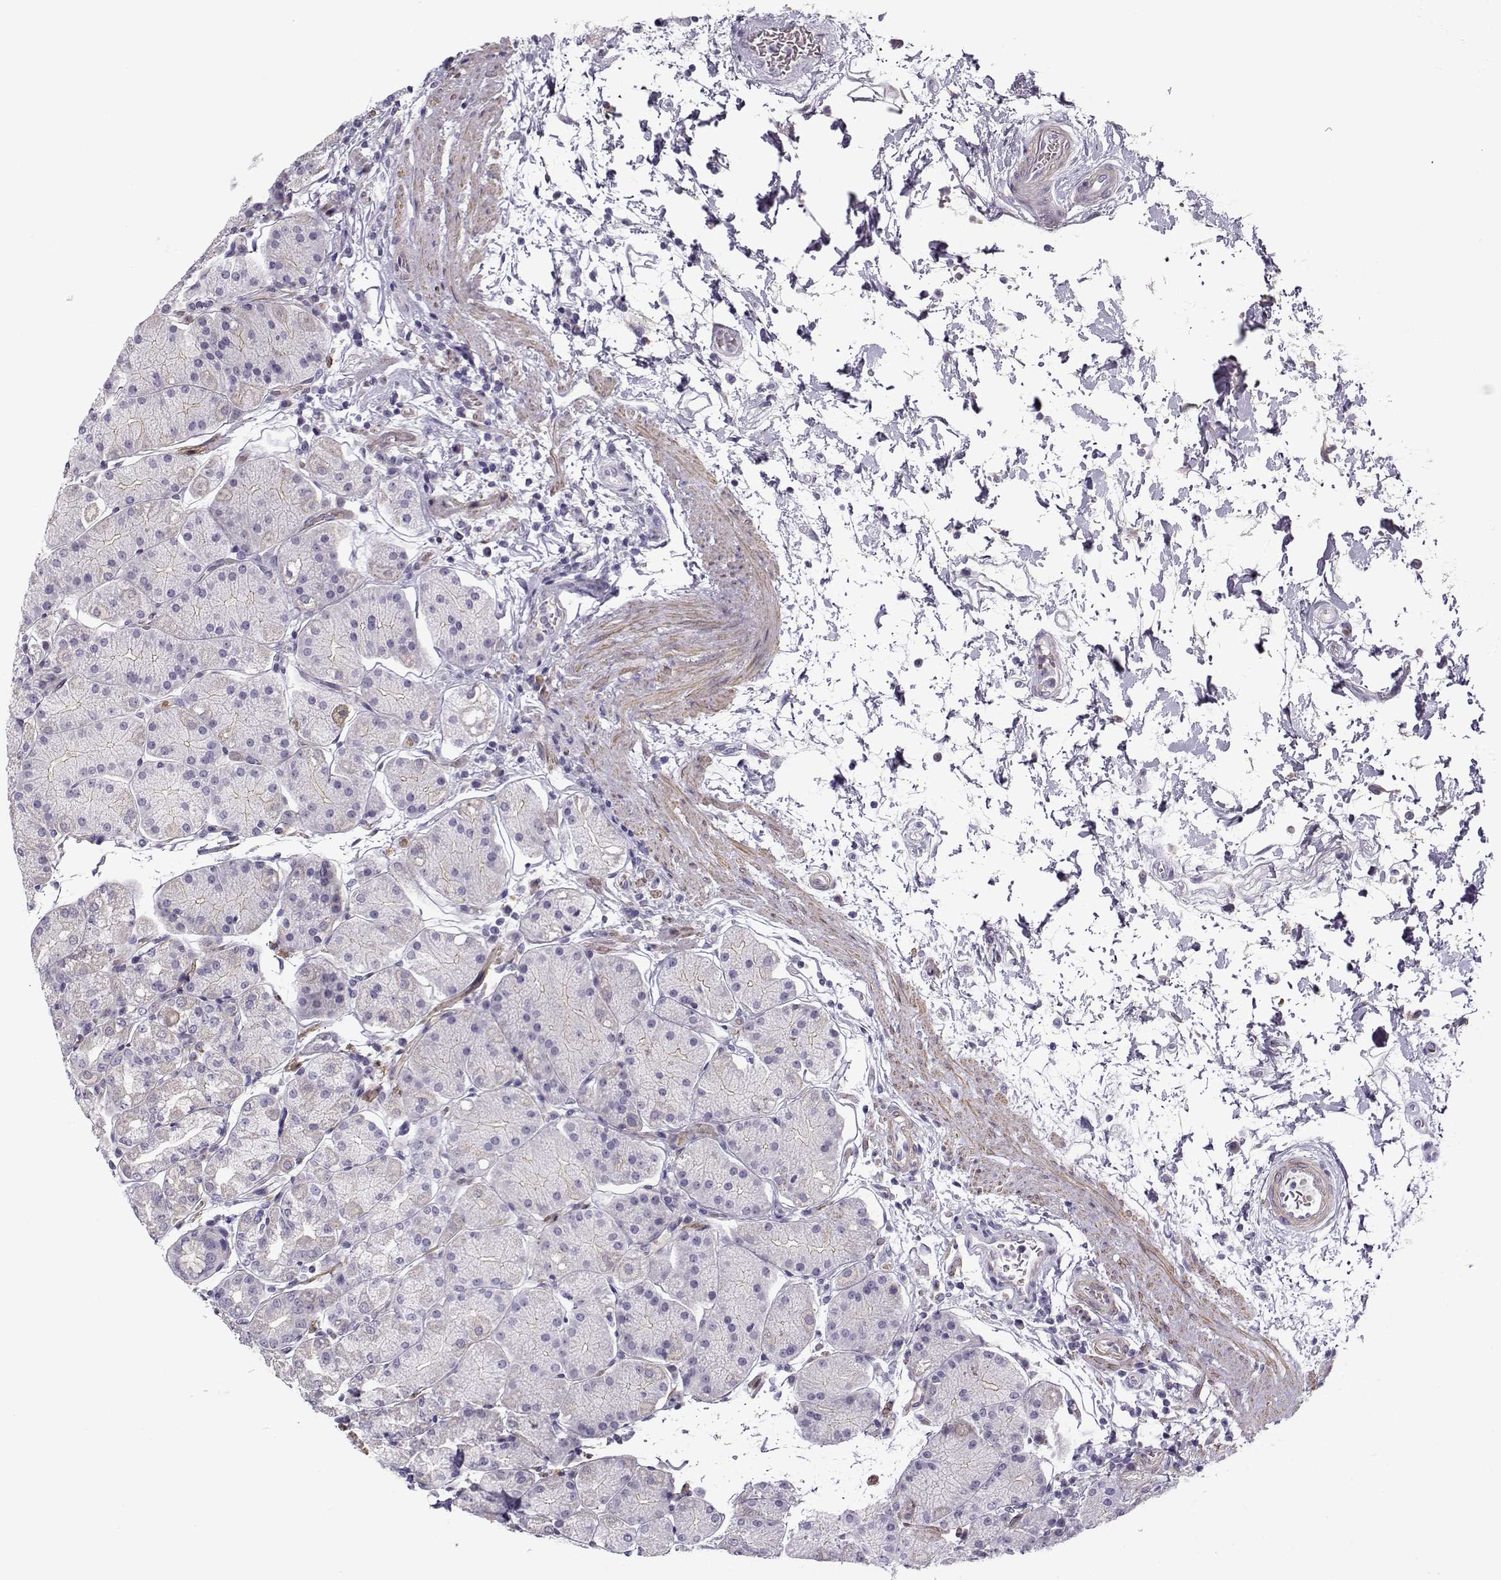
{"staining": {"intensity": "weak", "quantity": "<25%", "location": "cytoplasmic/membranous"}, "tissue": "stomach", "cell_type": "Glandular cells", "image_type": "normal", "snomed": [{"axis": "morphology", "description": "Normal tissue, NOS"}, {"axis": "topography", "description": "Stomach"}], "caption": "High power microscopy micrograph of an immunohistochemistry (IHC) photomicrograph of benign stomach, revealing no significant staining in glandular cells.", "gene": "UCP3", "patient": {"sex": "male", "age": 54}}